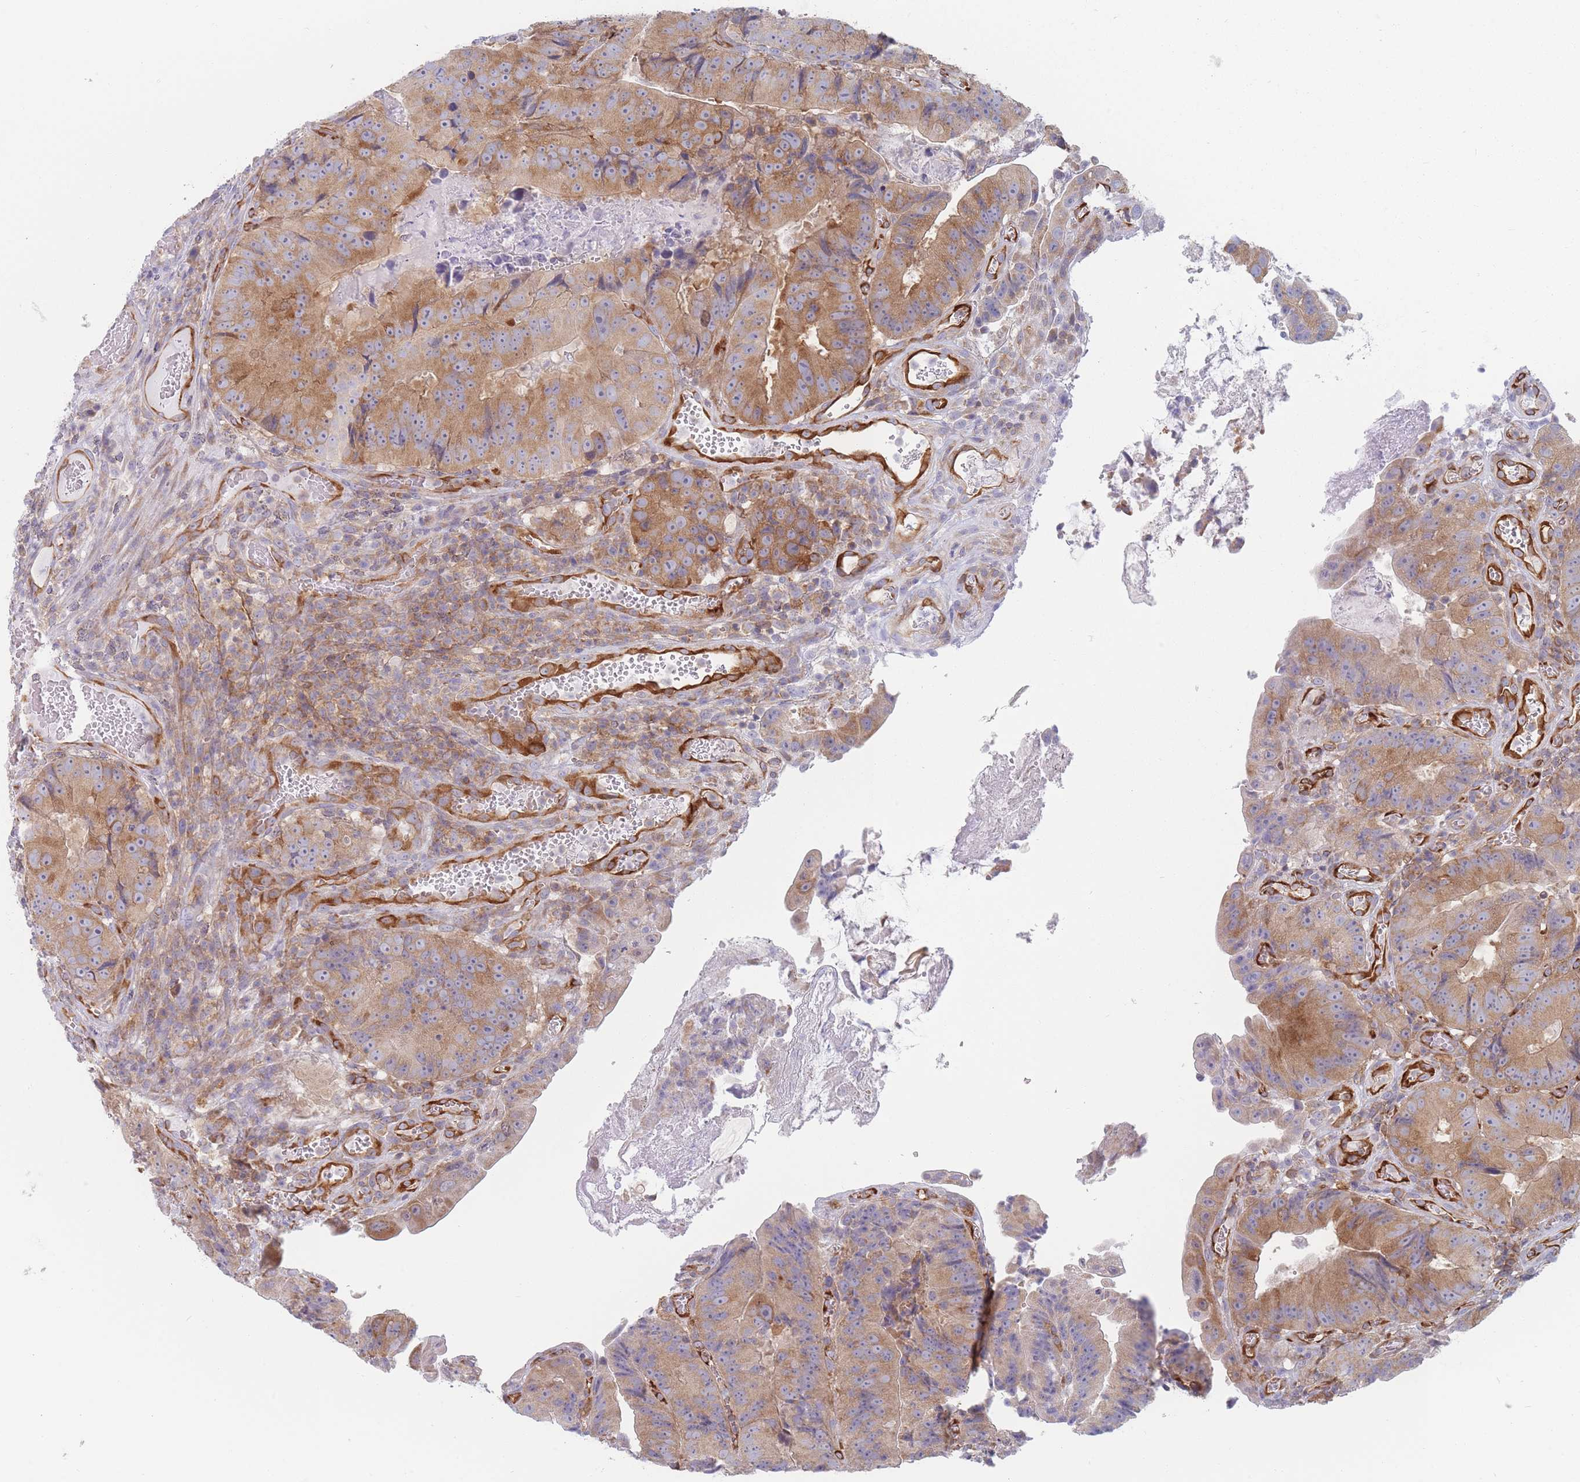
{"staining": {"intensity": "moderate", "quantity": ">75%", "location": "cytoplasmic/membranous"}, "tissue": "colorectal cancer", "cell_type": "Tumor cells", "image_type": "cancer", "snomed": [{"axis": "morphology", "description": "Adenocarcinoma, NOS"}, {"axis": "topography", "description": "Colon"}], "caption": "Protein expression analysis of colorectal cancer (adenocarcinoma) shows moderate cytoplasmic/membranous staining in about >75% of tumor cells. (Brightfield microscopy of DAB IHC at high magnification).", "gene": "MAP1S", "patient": {"sex": "female", "age": 86}}